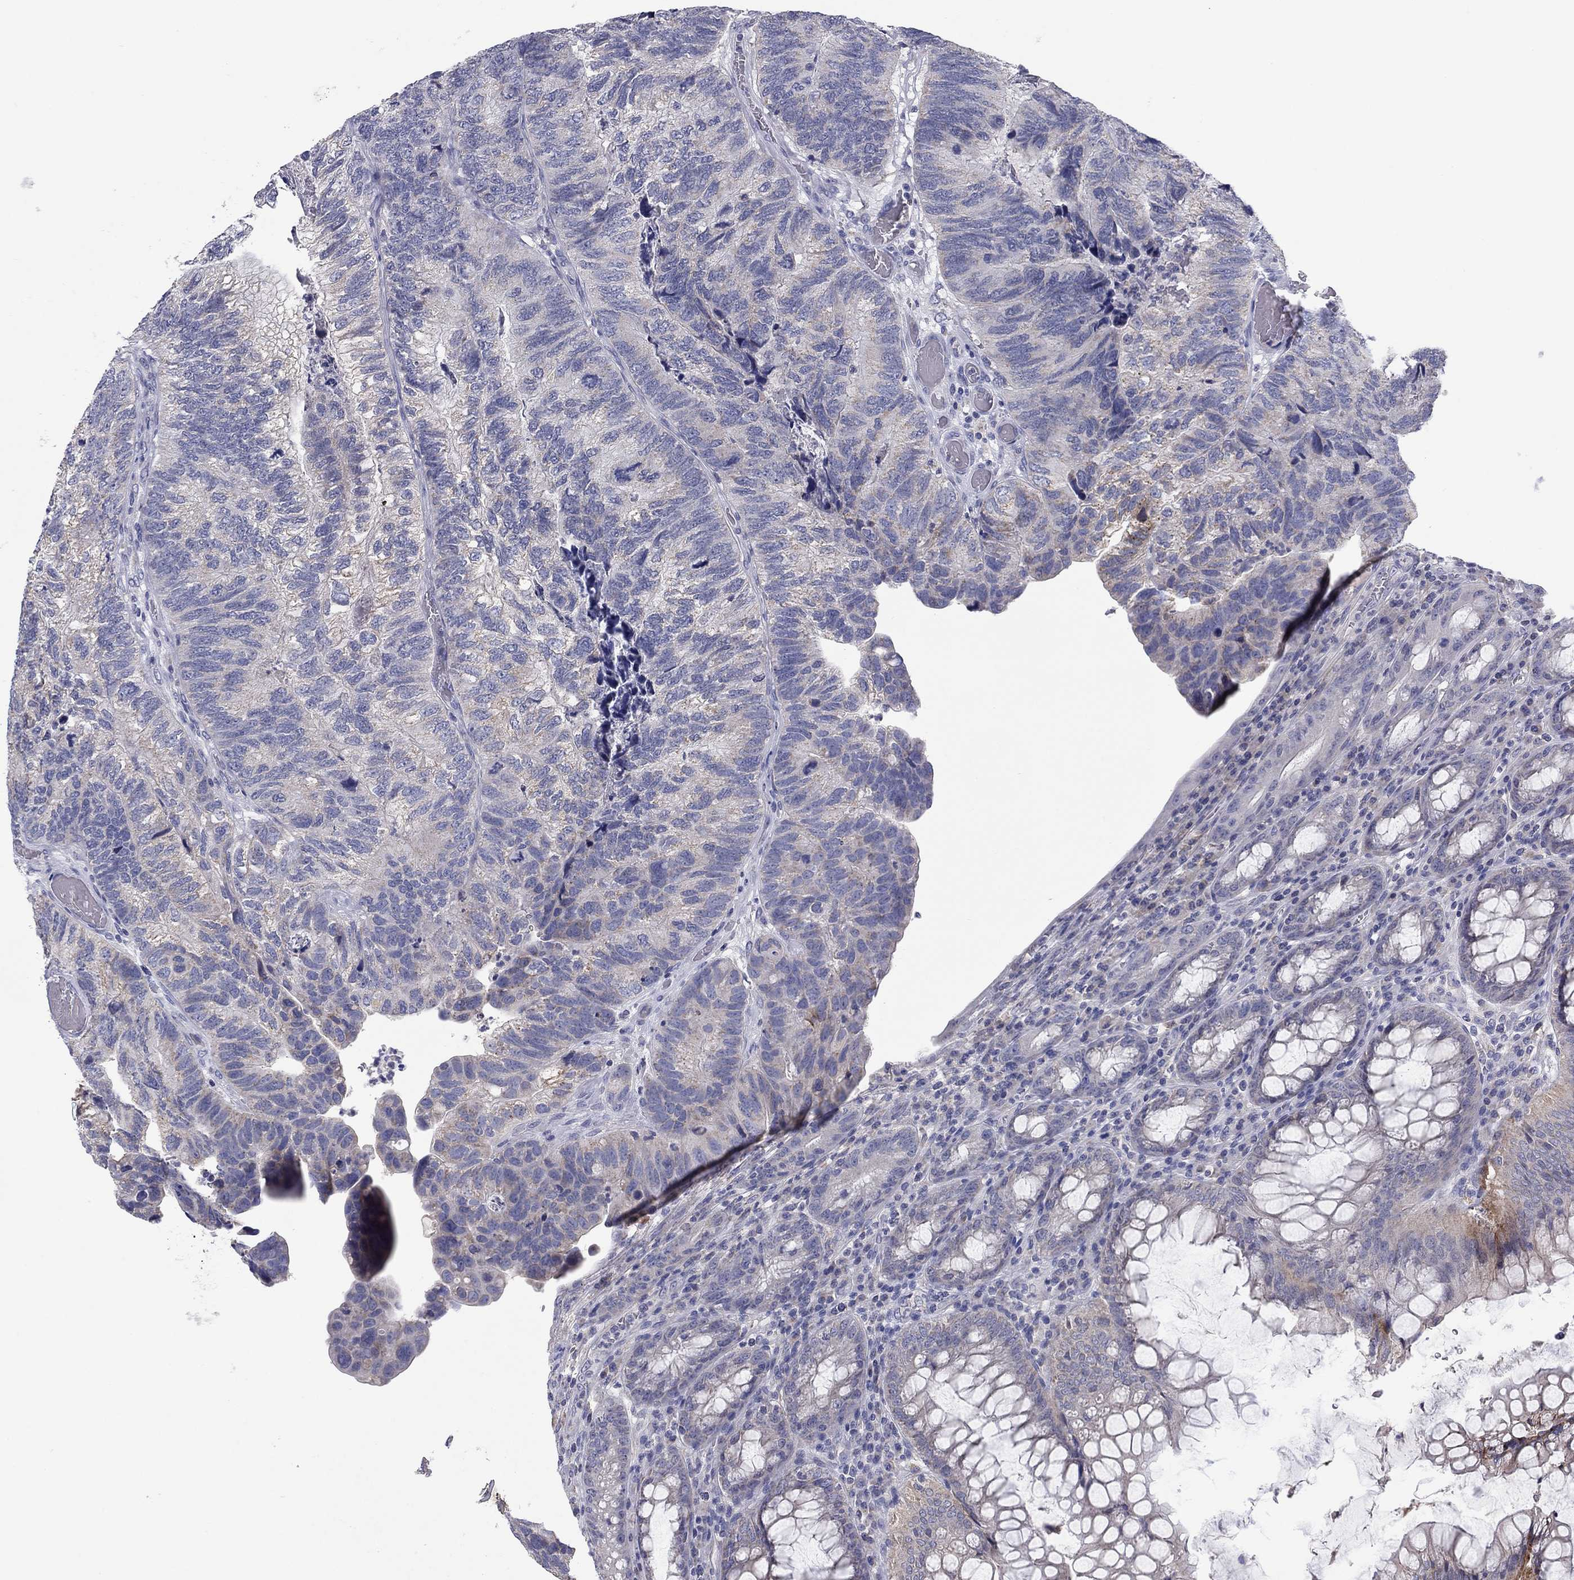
{"staining": {"intensity": "negative", "quantity": "none", "location": "none"}, "tissue": "colorectal cancer", "cell_type": "Tumor cells", "image_type": "cancer", "snomed": [{"axis": "morphology", "description": "Adenocarcinoma, NOS"}, {"axis": "topography", "description": "Colon"}], "caption": "This is an IHC histopathology image of human colorectal cancer. There is no expression in tumor cells.", "gene": "FRK", "patient": {"sex": "female", "age": 67}}